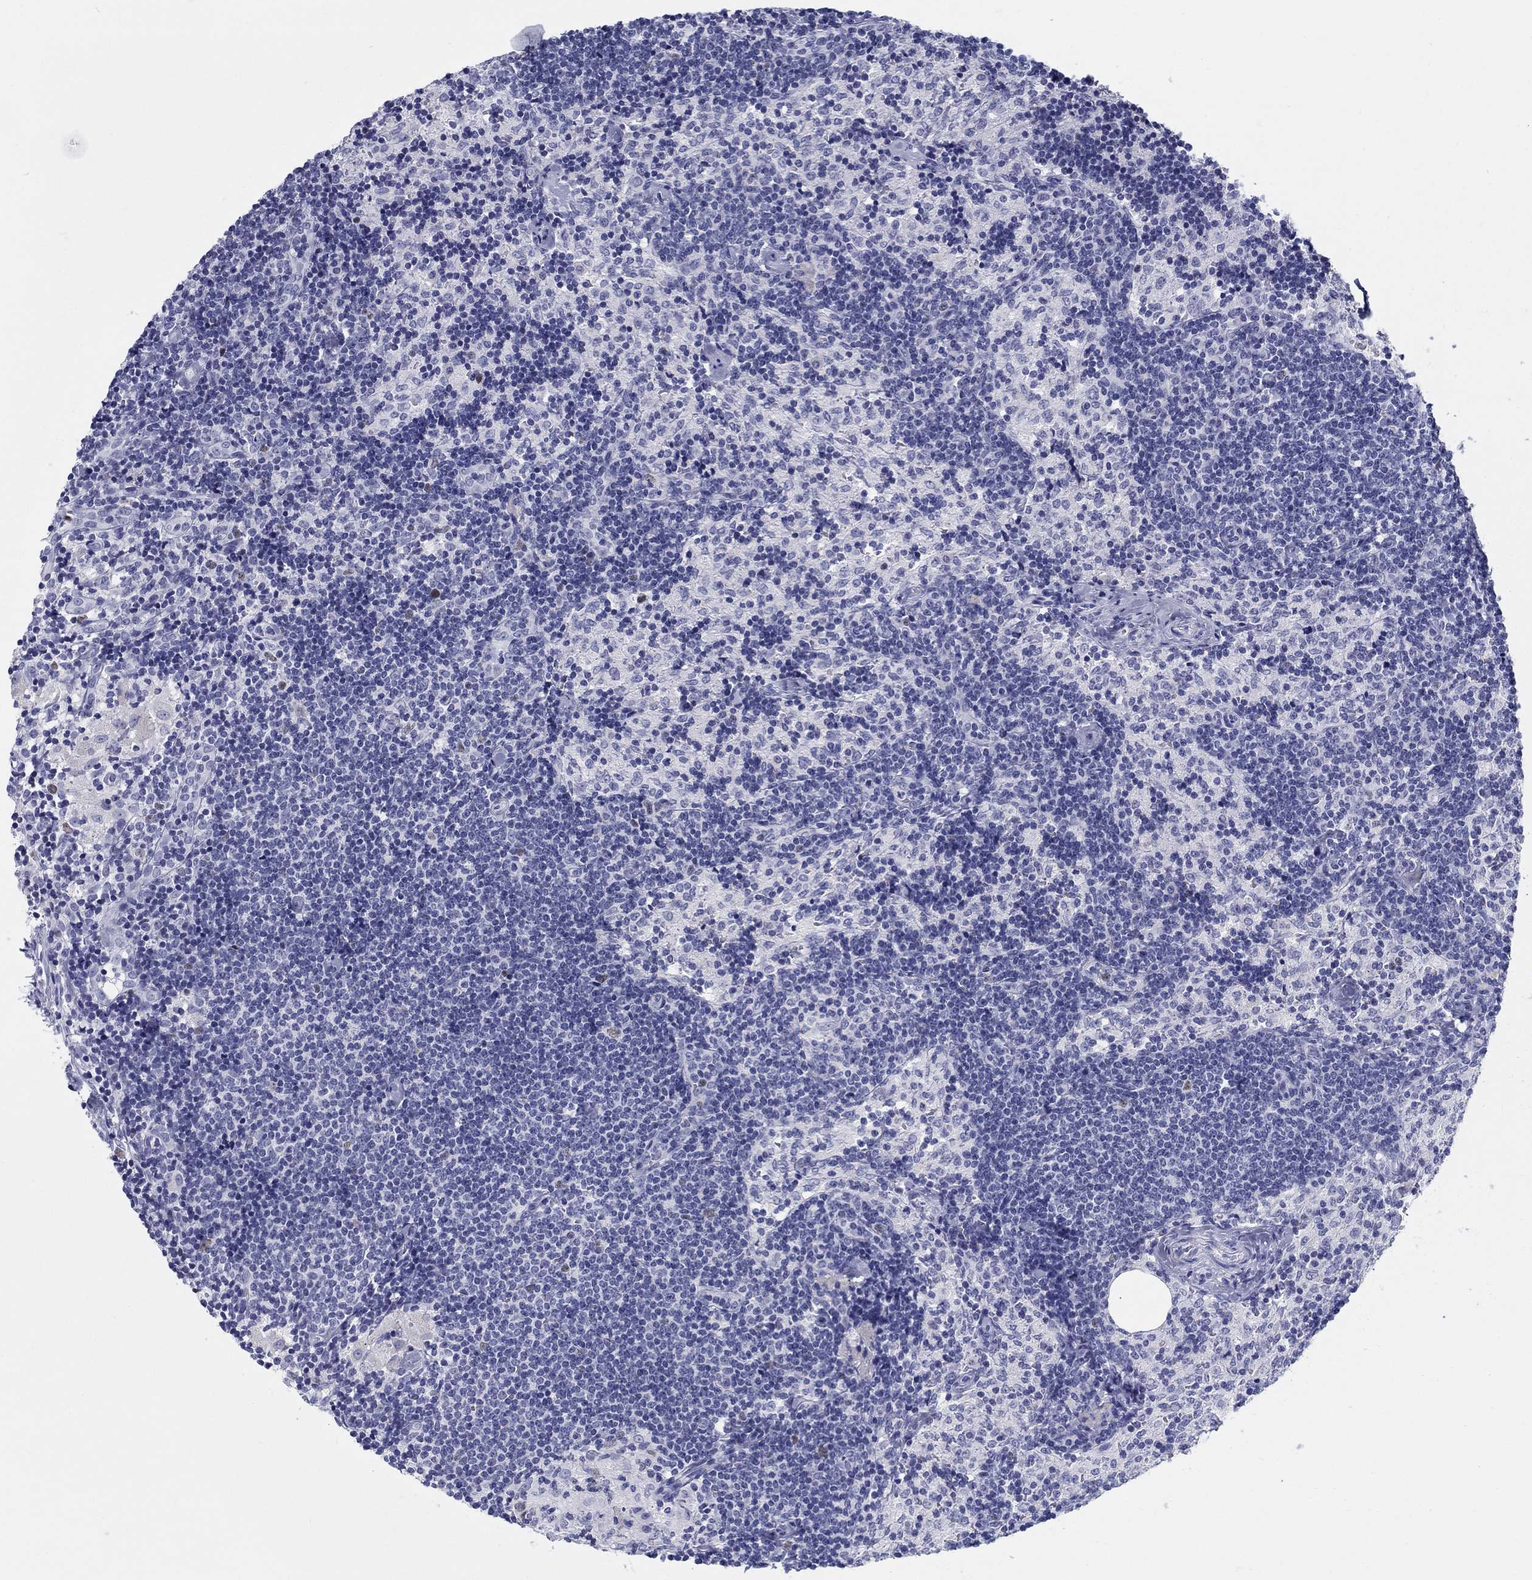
{"staining": {"intensity": "negative", "quantity": "none", "location": "none"}, "tissue": "lymph node", "cell_type": "Germinal center cells", "image_type": "normal", "snomed": [{"axis": "morphology", "description": "Normal tissue, NOS"}, {"axis": "topography", "description": "Lymph node"}], "caption": "This is a histopathology image of IHC staining of normal lymph node, which shows no positivity in germinal center cells. (Brightfield microscopy of DAB immunohistochemistry (IHC) at high magnification).", "gene": "LAMP5", "patient": {"sex": "female", "age": 52}}